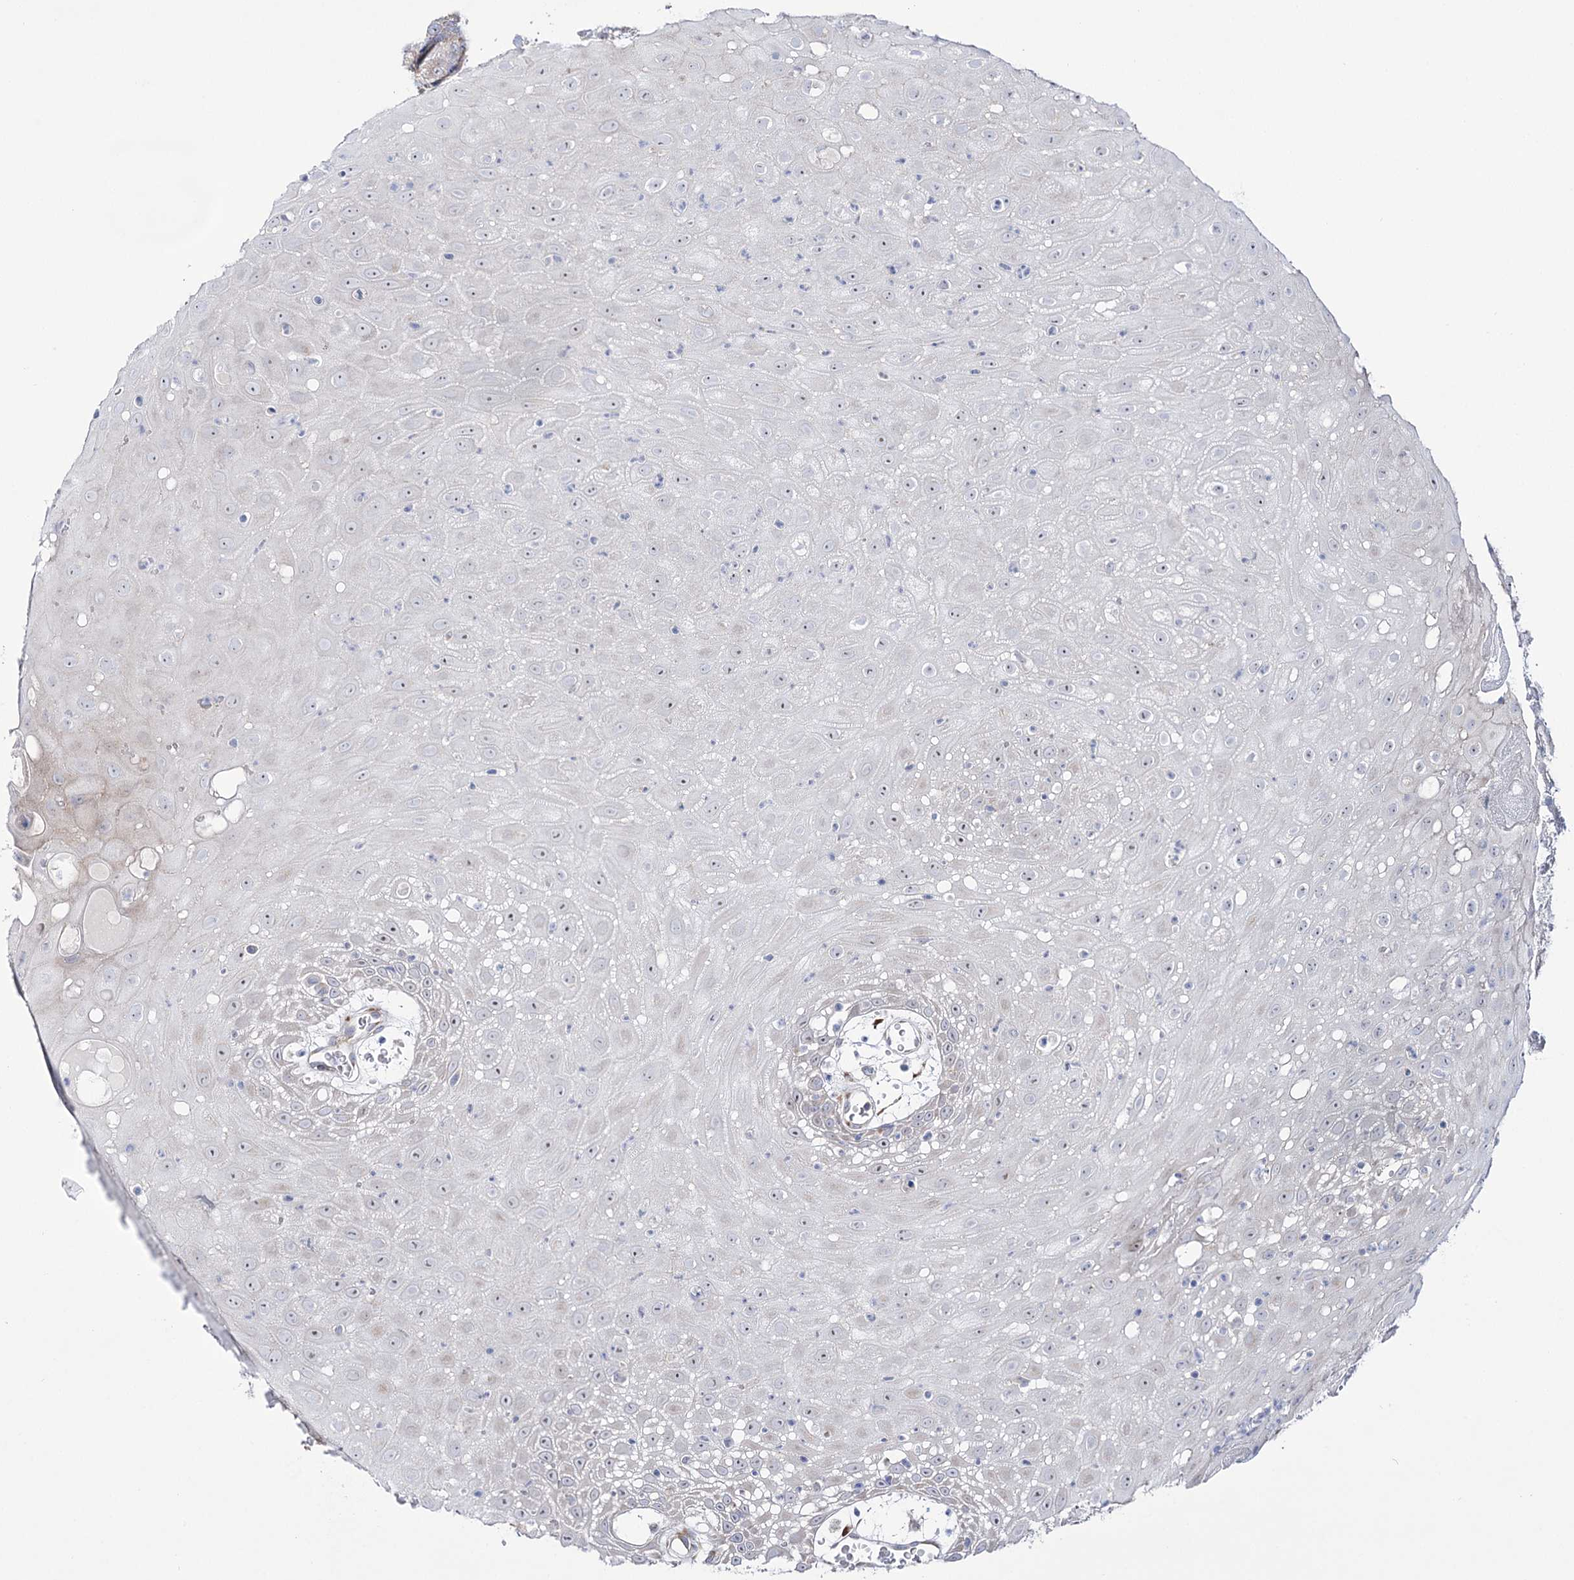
{"staining": {"intensity": "weak", "quantity": "<25%", "location": "cytoplasmic/membranous,nuclear"}, "tissue": "oral mucosa", "cell_type": "Squamous epithelial cells", "image_type": "normal", "snomed": [{"axis": "morphology", "description": "Normal tissue, NOS"}, {"axis": "topography", "description": "Skeletal muscle"}, {"axis": "topography", "description": "Oral tissue"}, {"axis": "topography", "description": "Salivary gland"}, {"axis": "topography", "description": "Peripheral nerve tissue"}], "caption": "The photomicrograph exhibits no significant expression in squamous epithelial cells of oral mucosa. The staining was performed using DAB (3,3'-diaminobenzidine) to visualize the protein expression in brown, while the nuclei were stained in blue with hematoxylin (Magnification: 20x).", "gene": "METTL5", "patient": {"sex": "male", "age": 54}}